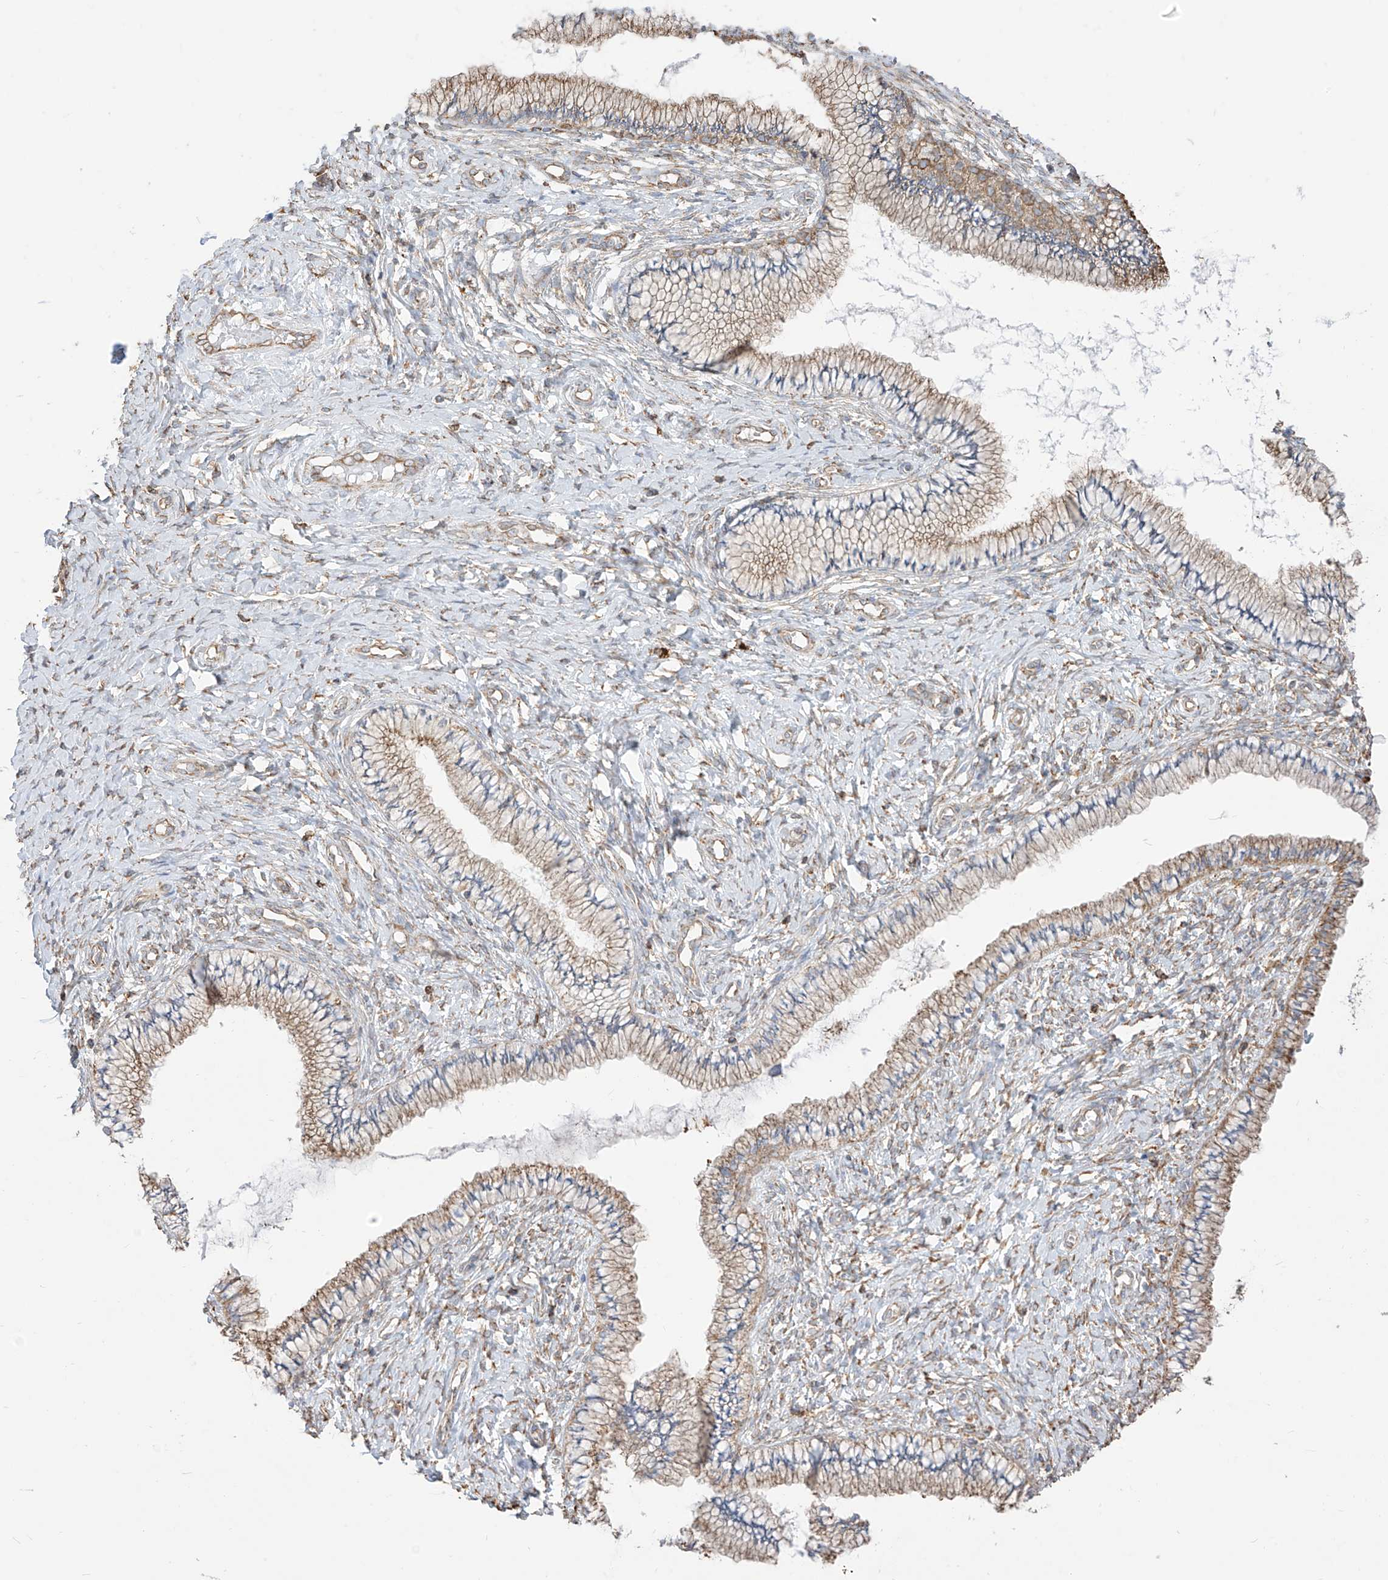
{"staining": {"intensity": "weak", "quantity": "25%-75%", "location": "cytoplasmic/membranous"}, "tissue": "cervix", "cell_type": "Glandular cells", "image_type": "normal", "snomed": [{"axis": "morphology", "description": "Normal tissue, NOS"}, {"axis": "topography", "description": "Cervix"}], "caption": "Glandular cells show weak cytoplasmic/membranous positivity in about 25%-75% of cells in unremarkable cervix. The protein is stained brown, and the nuclei are stained in blue (DAB (3,3'-diaminobenzidine) IHC with brightfield microscopy, high magnification).", "gene": "PDIA6", "patient": {"sex": "female", "age": 36}}